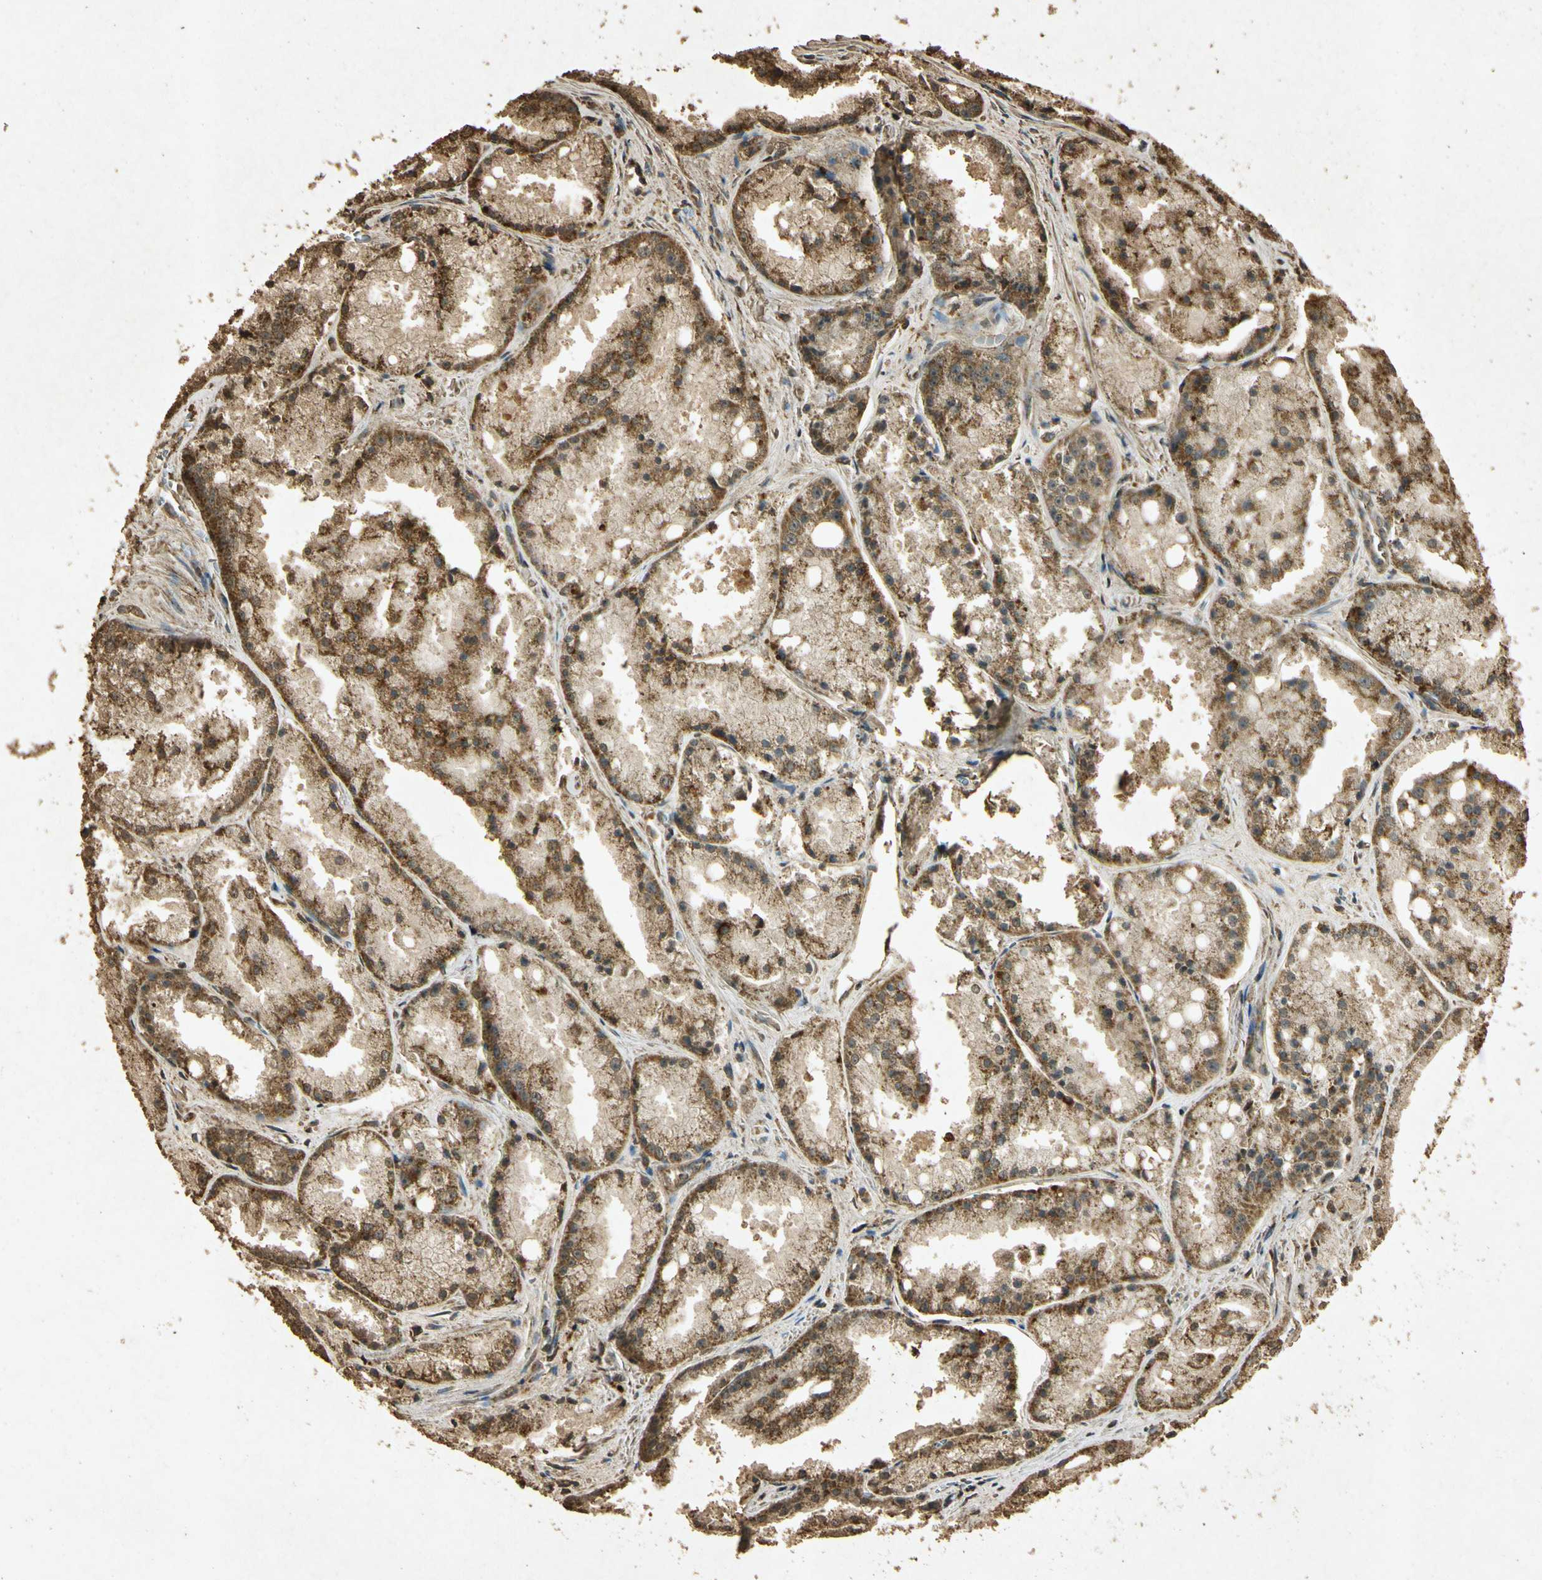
{"staining": {"intensity": "moderate", "quantity": ">75%", "location": "cytoplasmic/membranous"}, "tissue": "prostate cancer", "cell_type": "Tumor cells", "image_type": "cancer", "snomed": [{"axis": "morphology", "description": "Adenocarcinoma, Low grade"}, {"axis": "topography", "description": "Prostate"}], "caption": "Protein staining exhibits moderate cytoplasmic/membranous expression in approximately >75% of tumor cells in prostate cancer. Nuclei are stained in blue.", "gene": "PRDX3", "patient": {"sex": "male", "age": 64}}